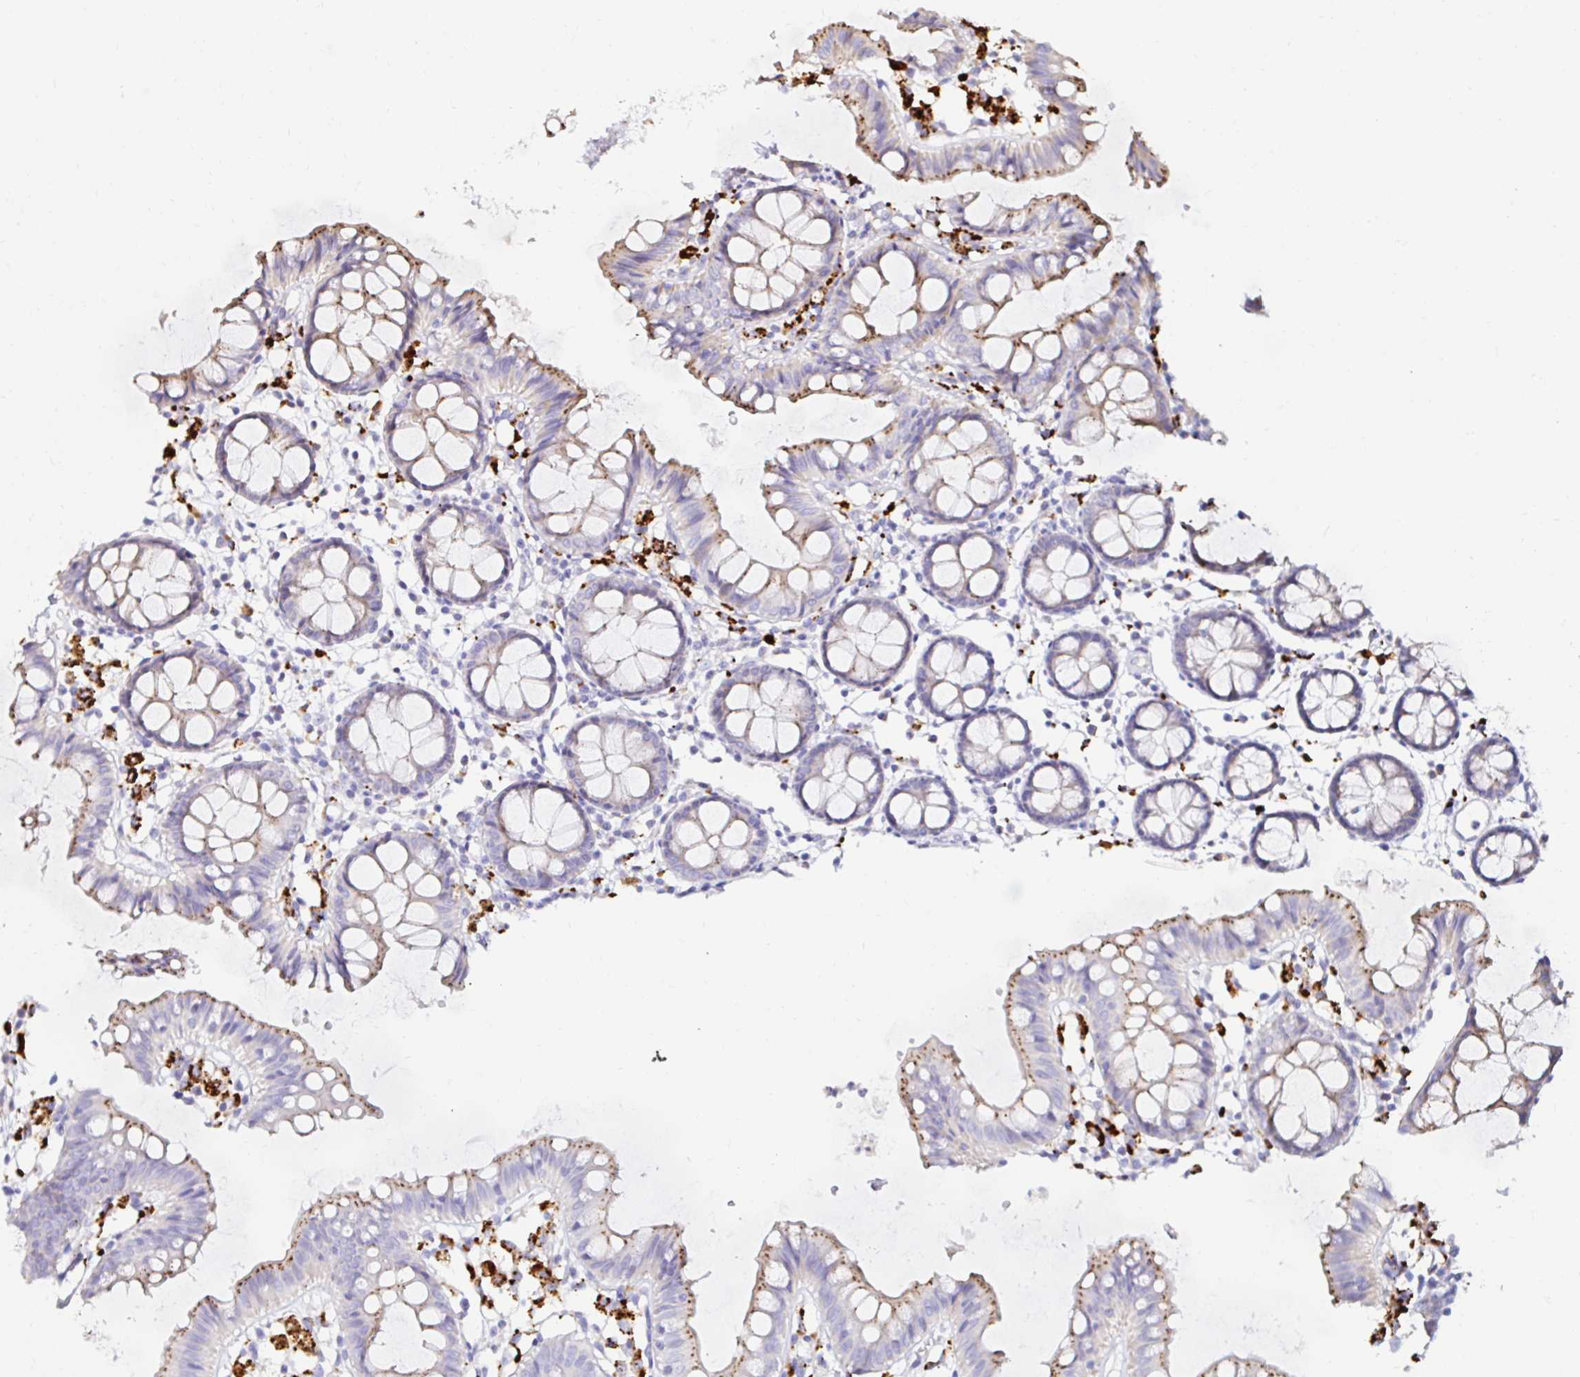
{"staining": {"intensity": "negative", "quantity": "none", "location": "none"}, "tissue": "colon", "cell_type": "Endothelial cells", "image_type": "normal", "snomed": [{"axis": "morphology", "description": "Normal tissue, NOS"}, {"axis": "topography", "description": "Colon"}], "caption": "Photomicrograph shows no protein expression in endothelial cells of benign colon. (DAB (3,3'-diaminobenzidine) immunohistochemistry (IHC) visualized using brightfield microscopy, high magnification).", "gene": "GALNS", "patient": {"sex": "female", "age": 84}}